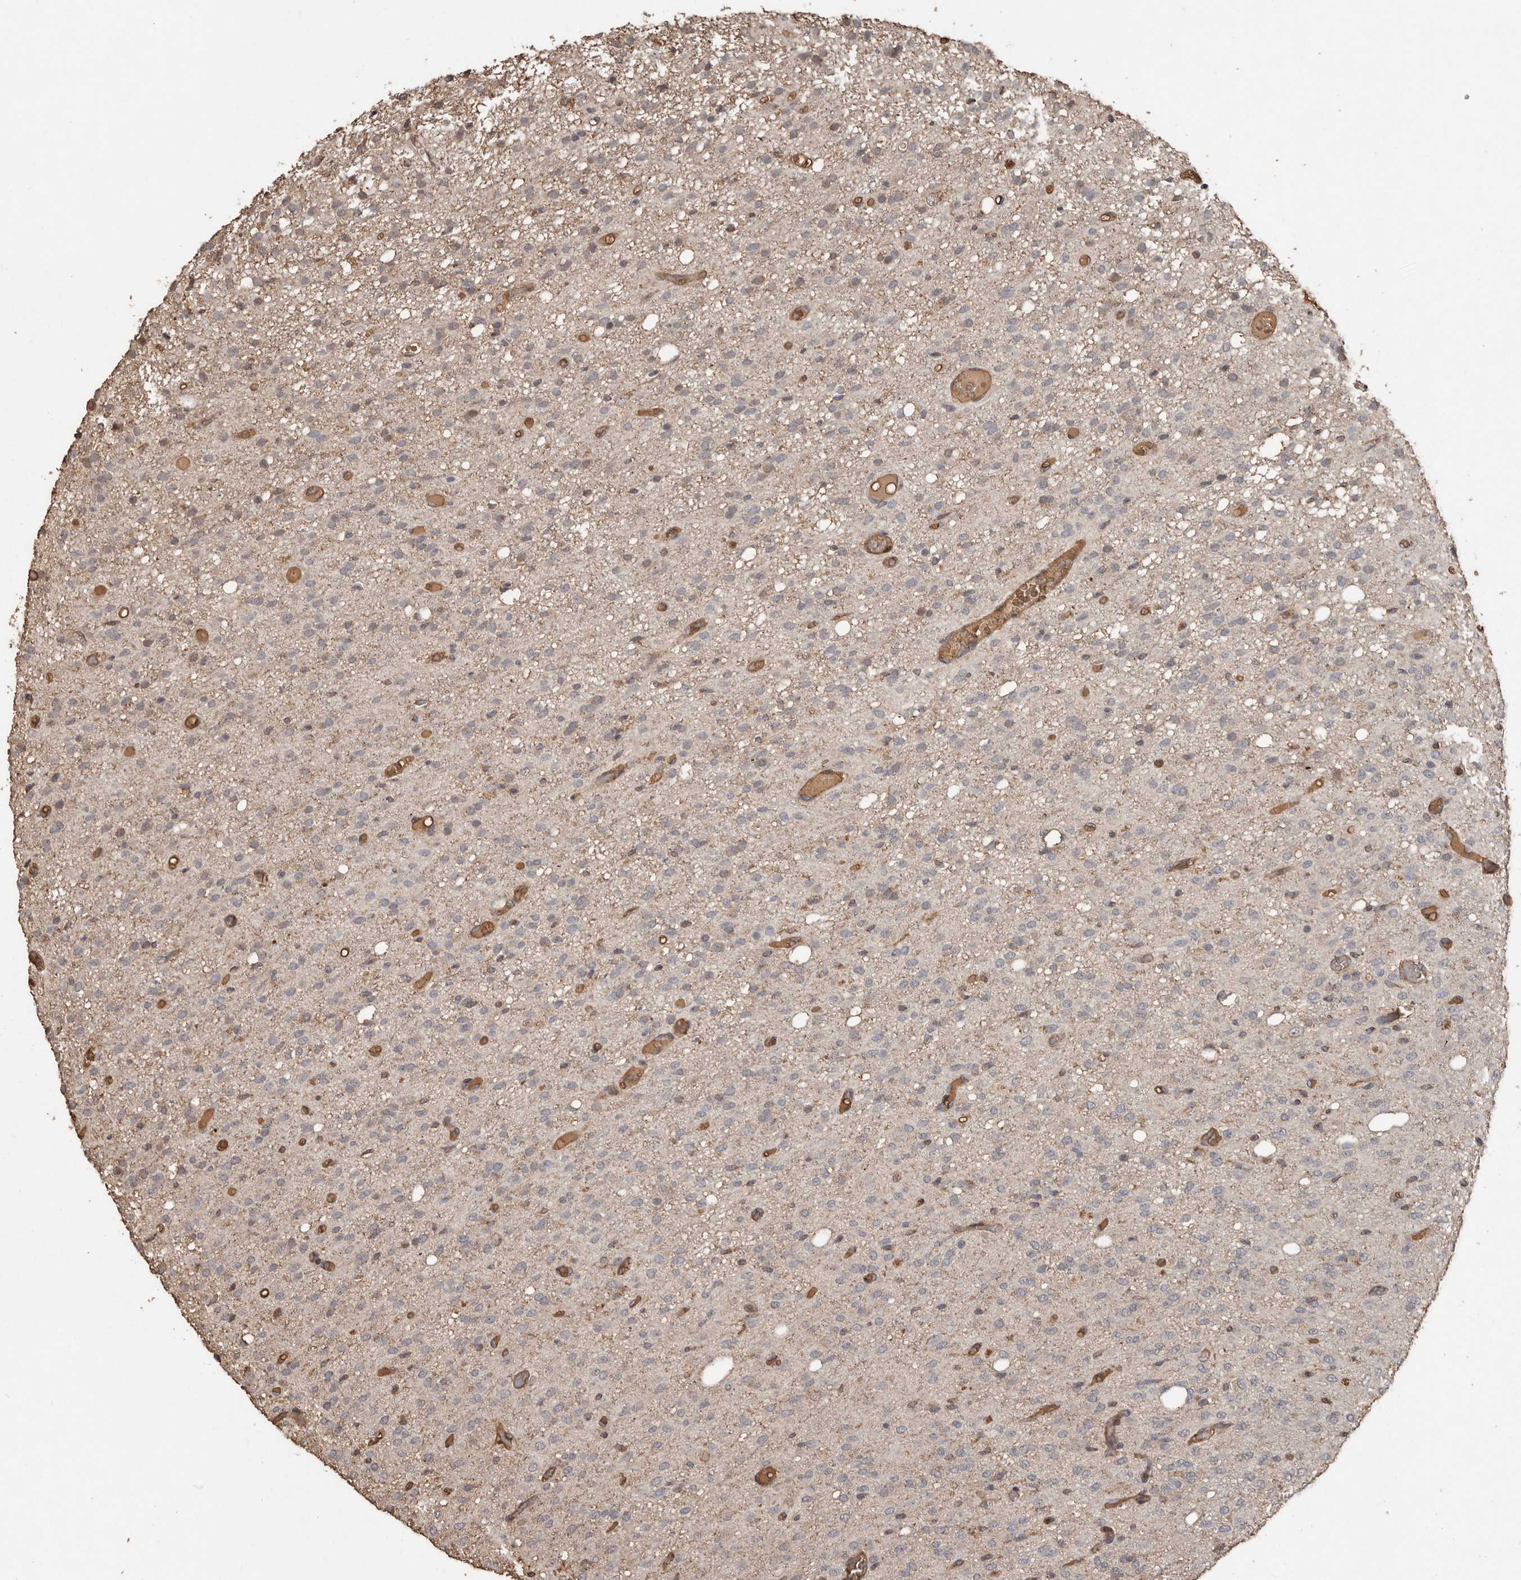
{"staining": {"intensity": "weak", "quantity": "<25%", "location": "cytoplasmic/membranous"}, "tissue": "glioma", "cell_type": "Tumor cells", "image_type": "cancer", "snomed": [{"axis": "morphology", "description": "Glioma, malignant, High grade"}, {"axis": "topography", "description": "Brain"}], "caption": "This is a histopathology image of IHC staining of glioma, which shows no expression in tumor cells.", "gene": "RANBP17", "patient": {"sex": "female", "age": 59}}